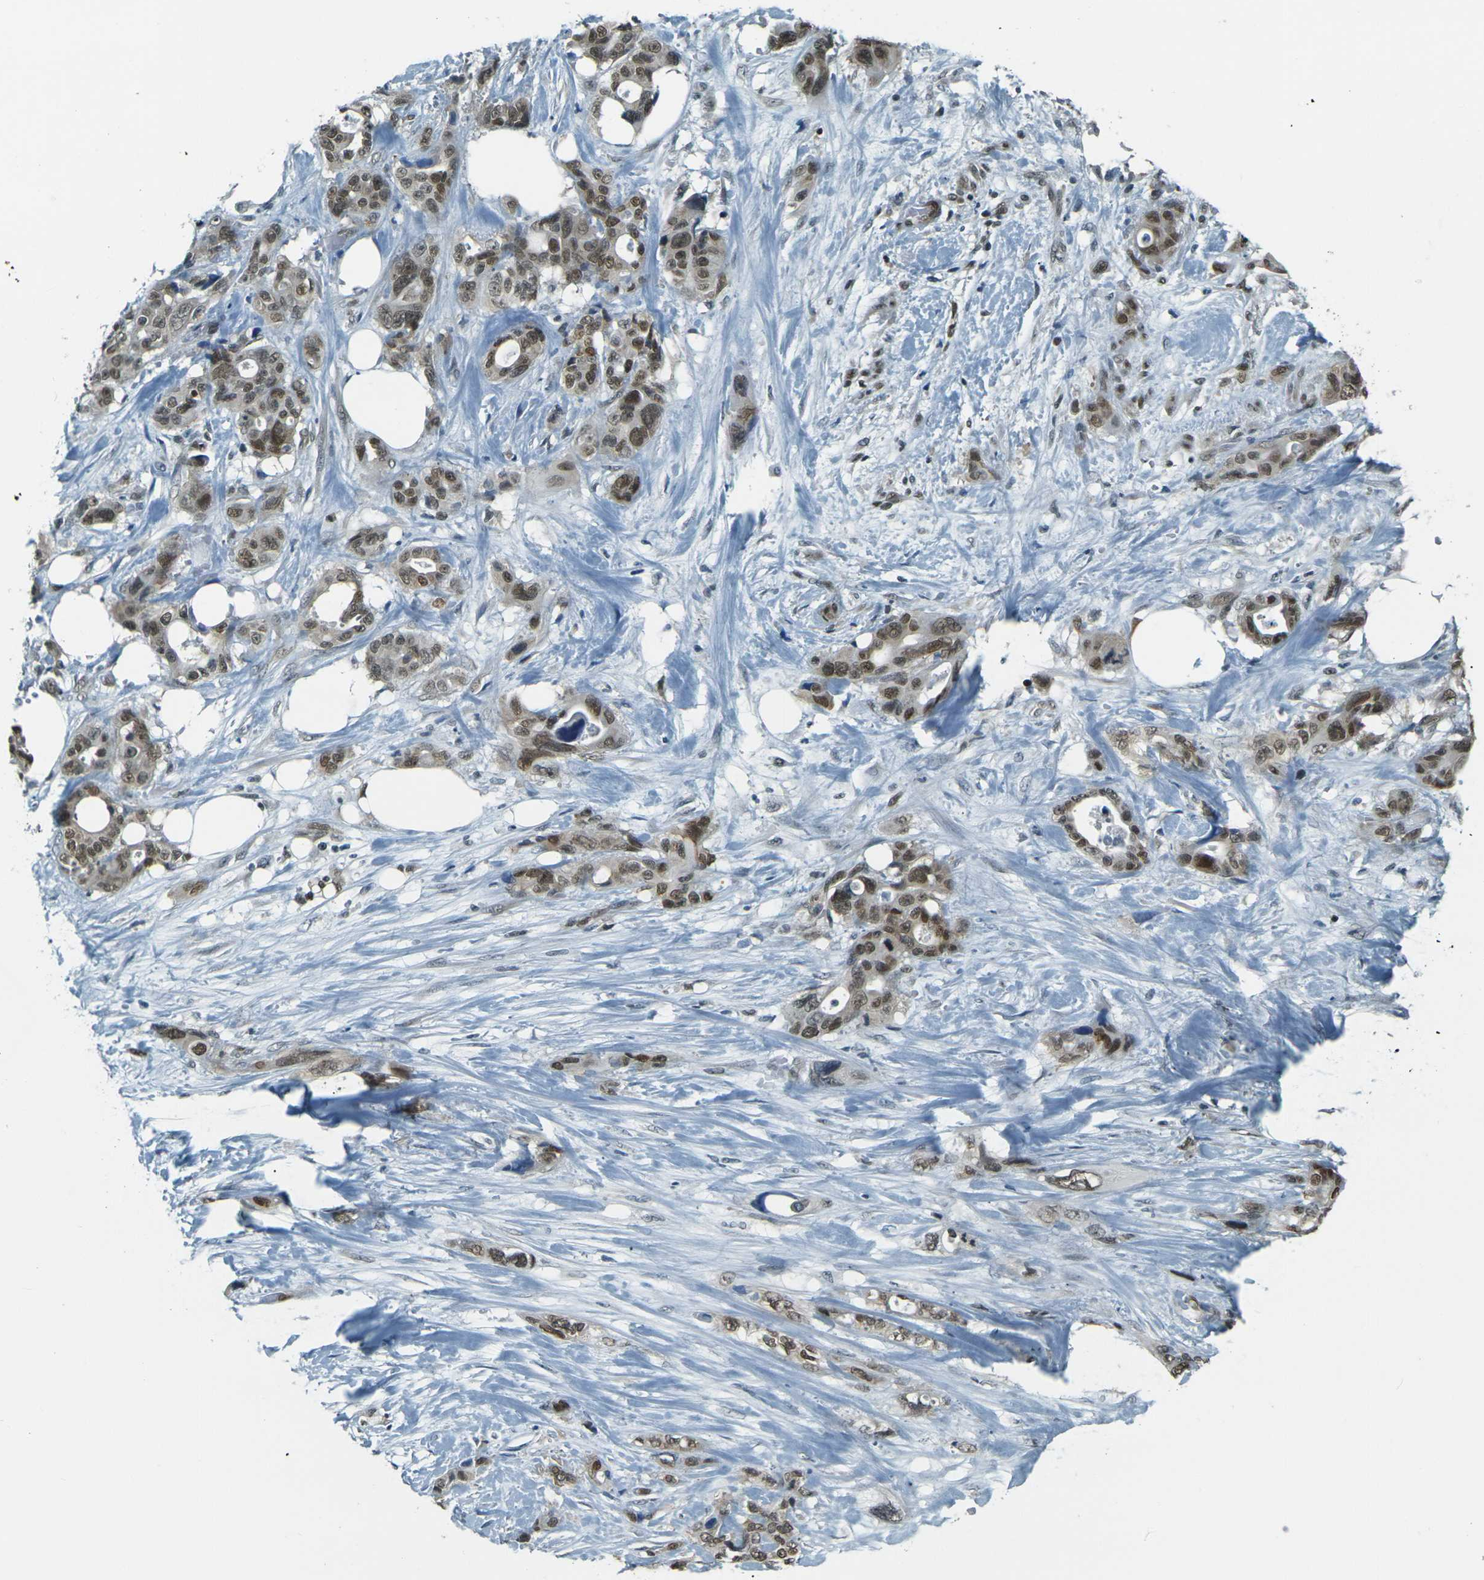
{"staining": {"intensity": "moderate", "quantity": ">75%", "location": "nuclear"}, "tissue": "pancreatic cancer", "cell_type": "Tumor cells", "image_type": "cancer", "snomed": [{"axis": "morphology", "description": "Adenocarcinoma, NOS"}, {"axis": "topography", "description": "Pancreas"}], "caption": "Human pancreatic cancer stained with a brown dye reveals moderate nuclear positive staining in approximately >75% of tumor cells.", "gene": "NHEJ1", "patient": {"sex": "male", "age": 46}}